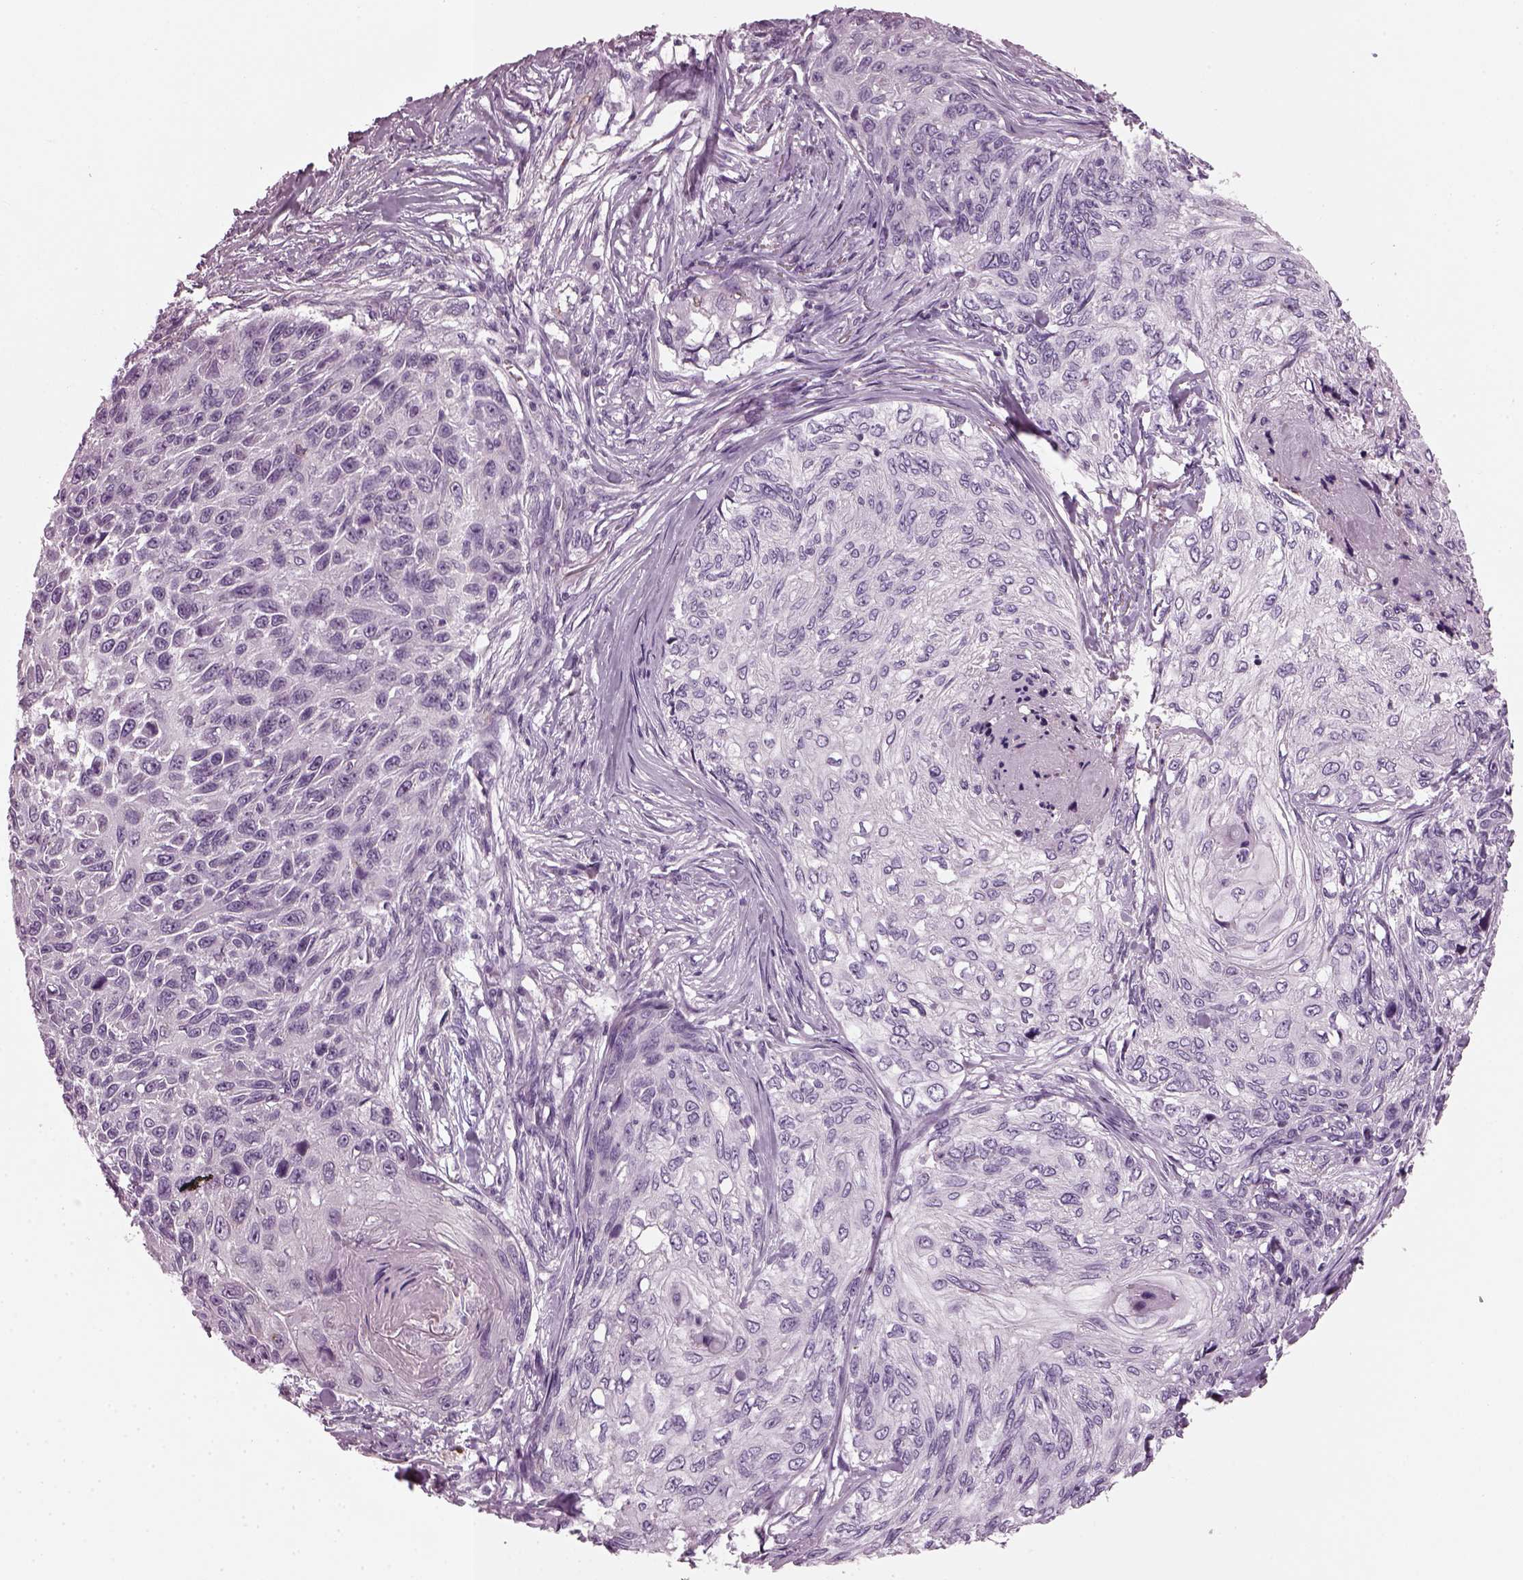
{"staining": {"intensity": "negative", "quantity": "none", "location": "none"}, "tissue": "skin cancer", "cell_type": "Tumor cells", "image_type": "cancer", "snomed": [{"axis": "morphology", "description": "Squamous cell carcinoma, NOS"}, {"axis": "topography", "description": "Skin"}], "caption": "Immunohistochemical staining of squamous cell carcinoma (skin) reveals no significant positivity in tumor cells.", "gene": "DPYSL5", "patient": {"sex": "male", "age": 92}}